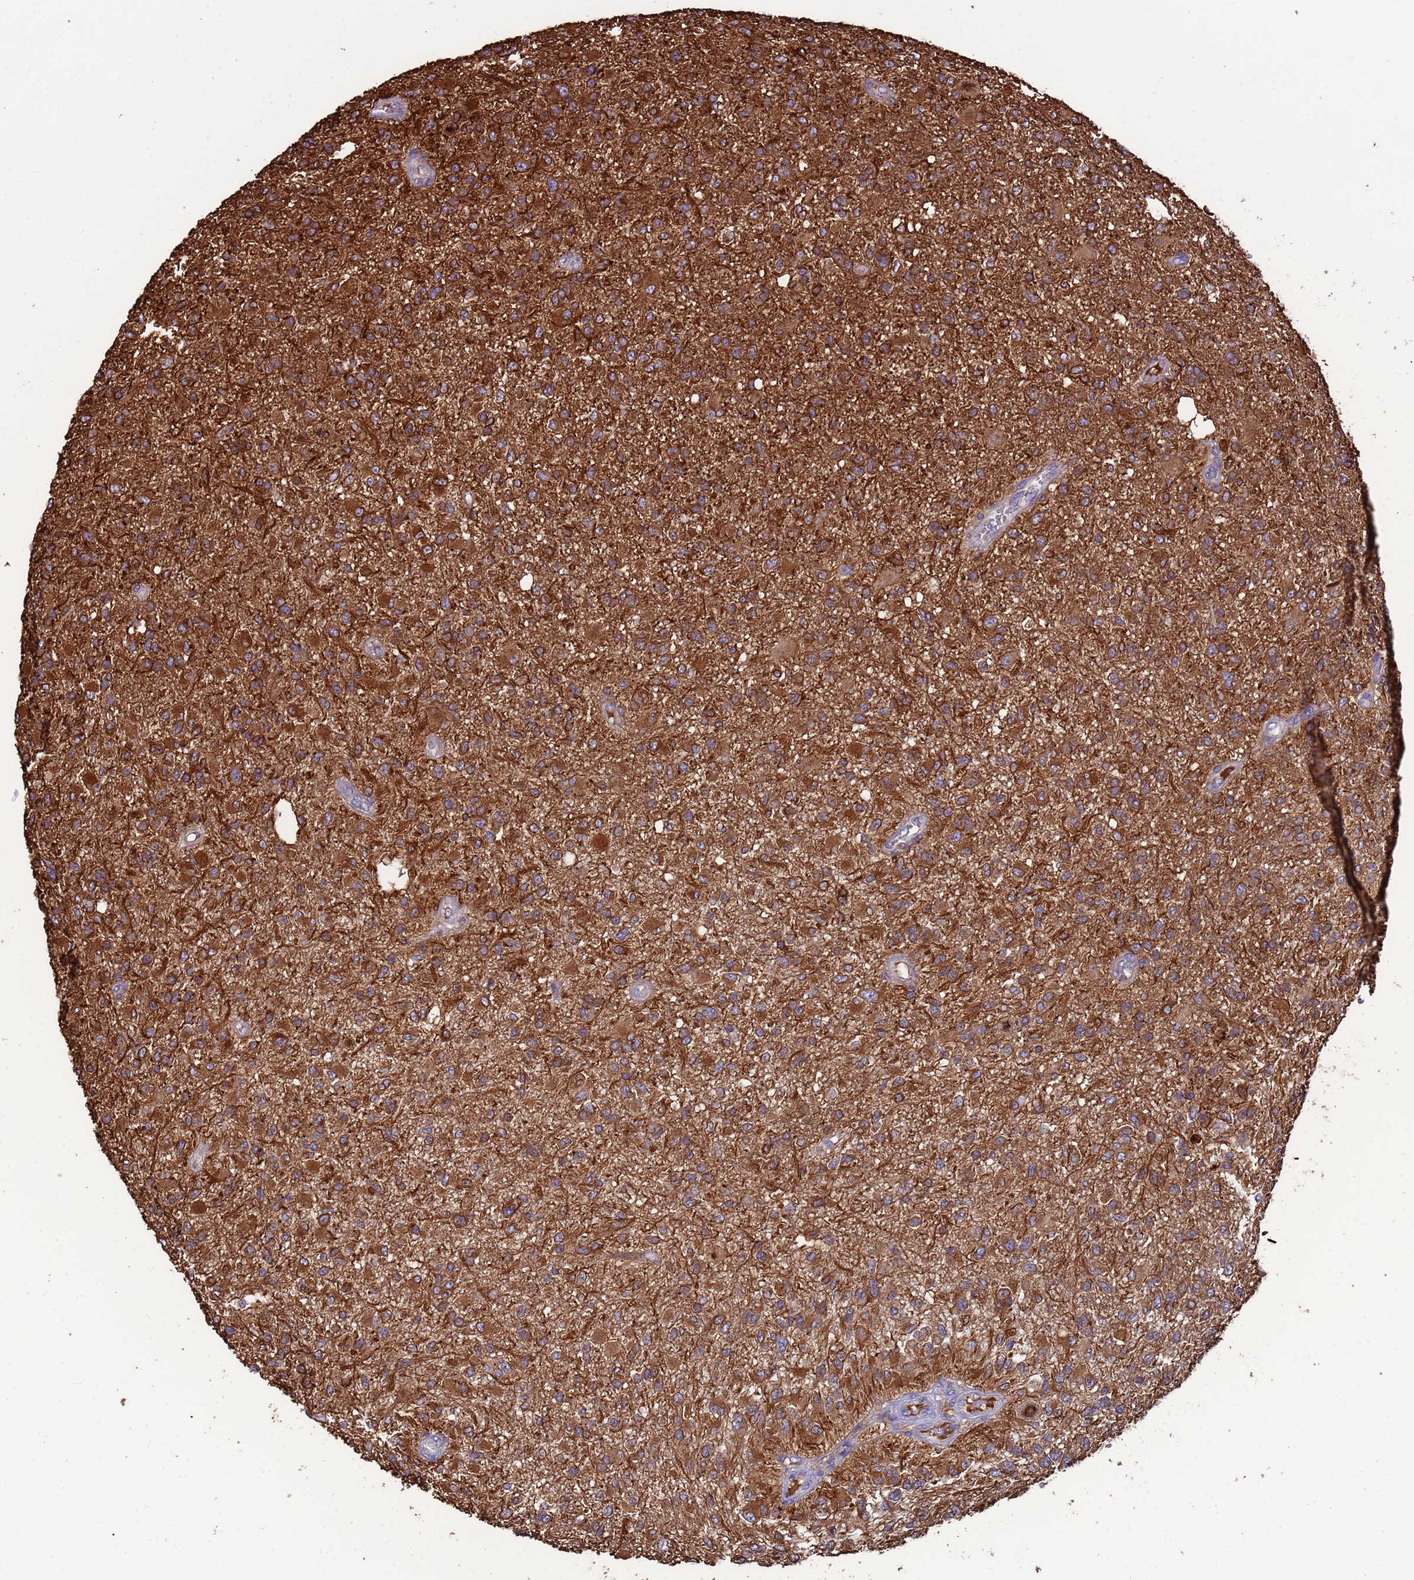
{"staining": {"intensity": "strong", "quantity": ">75%", "location": "cytoplasmic/membranous"}, "tissue": "glioma", "cell_type": "Tumor cells", "image_type": "cancer", "snomed": [{"axis": "morphology", "description": "Glioma, malignant, High grade"}, {"axis": "topography", "description": "Brain"}], "caption": "IHC staining of glioma, which reveals high levels of strong cytoplasmic/membranous staining in about >75% of tumor cells indicating strong cytoplasmic/membranous protein expression. The staining was performed using DAB (3,3'-diaminobenzidine) (brown) for protein detection and nuclei were counterstained in hematoxylin (blue).", "gene": "PAQR7", "patient": {"sex": "female", "age": 74}}